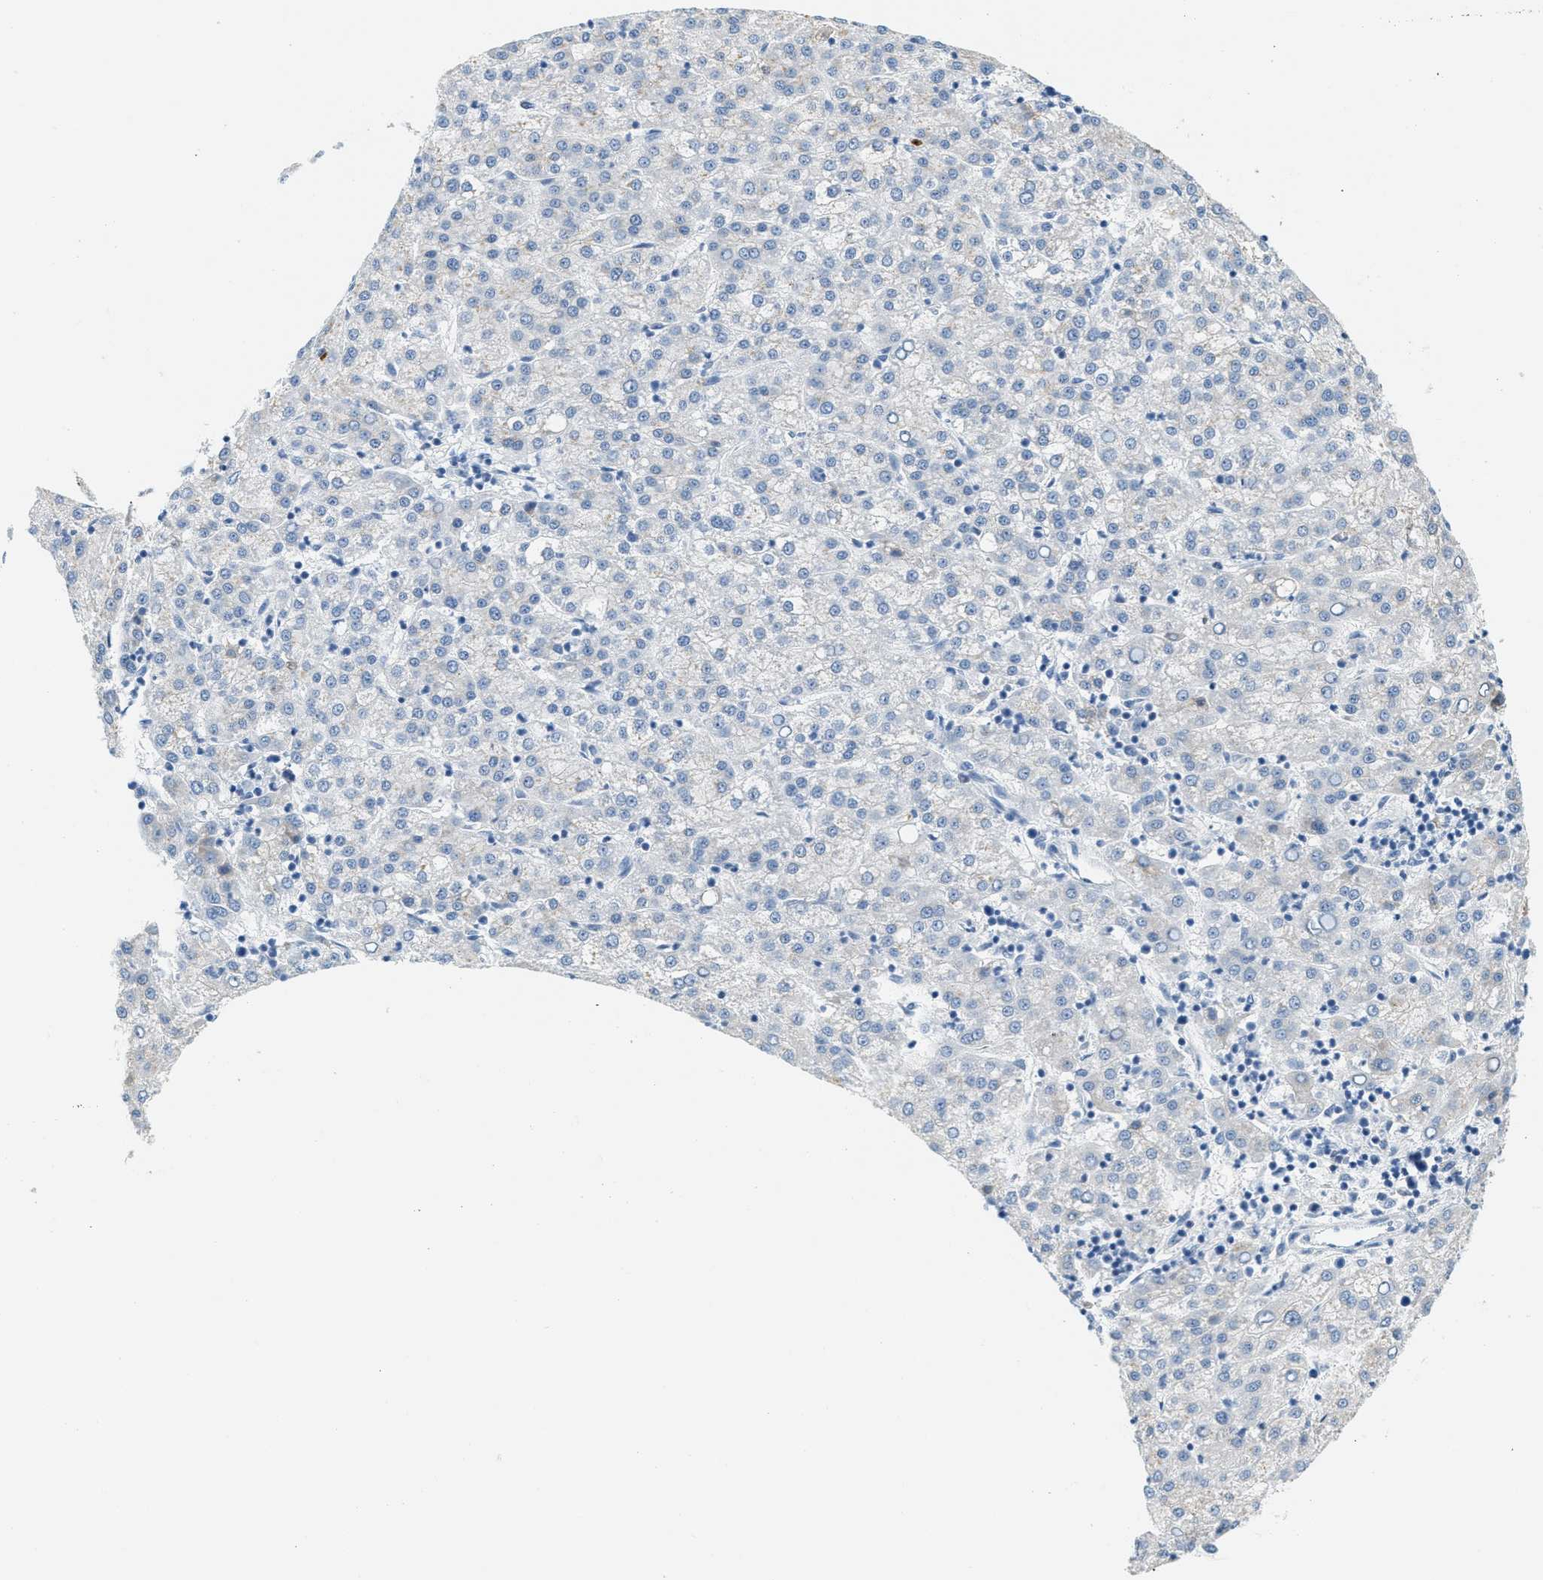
{"staining": {"intensity": "negative", "quantity": "none", "location": "none"}, "tissue": "liver cancer", "cell_type": "Tumor cells", "image_type": "cancer", "snomed": [{"axis": "morphology", "description": "Carcinoma, Hepatocellular, NOS"}, {"axis": "topography", "description": "Liver"}], "caption": "The image exhibits no significant staining in tumor cells of liver cancer. (DAB (3,3'-diaminobenzidine) immunohistochemistry with hematoxylin counter stain).", "gene": "LCN2", "patient": {"sex": "female", "age": 58}}